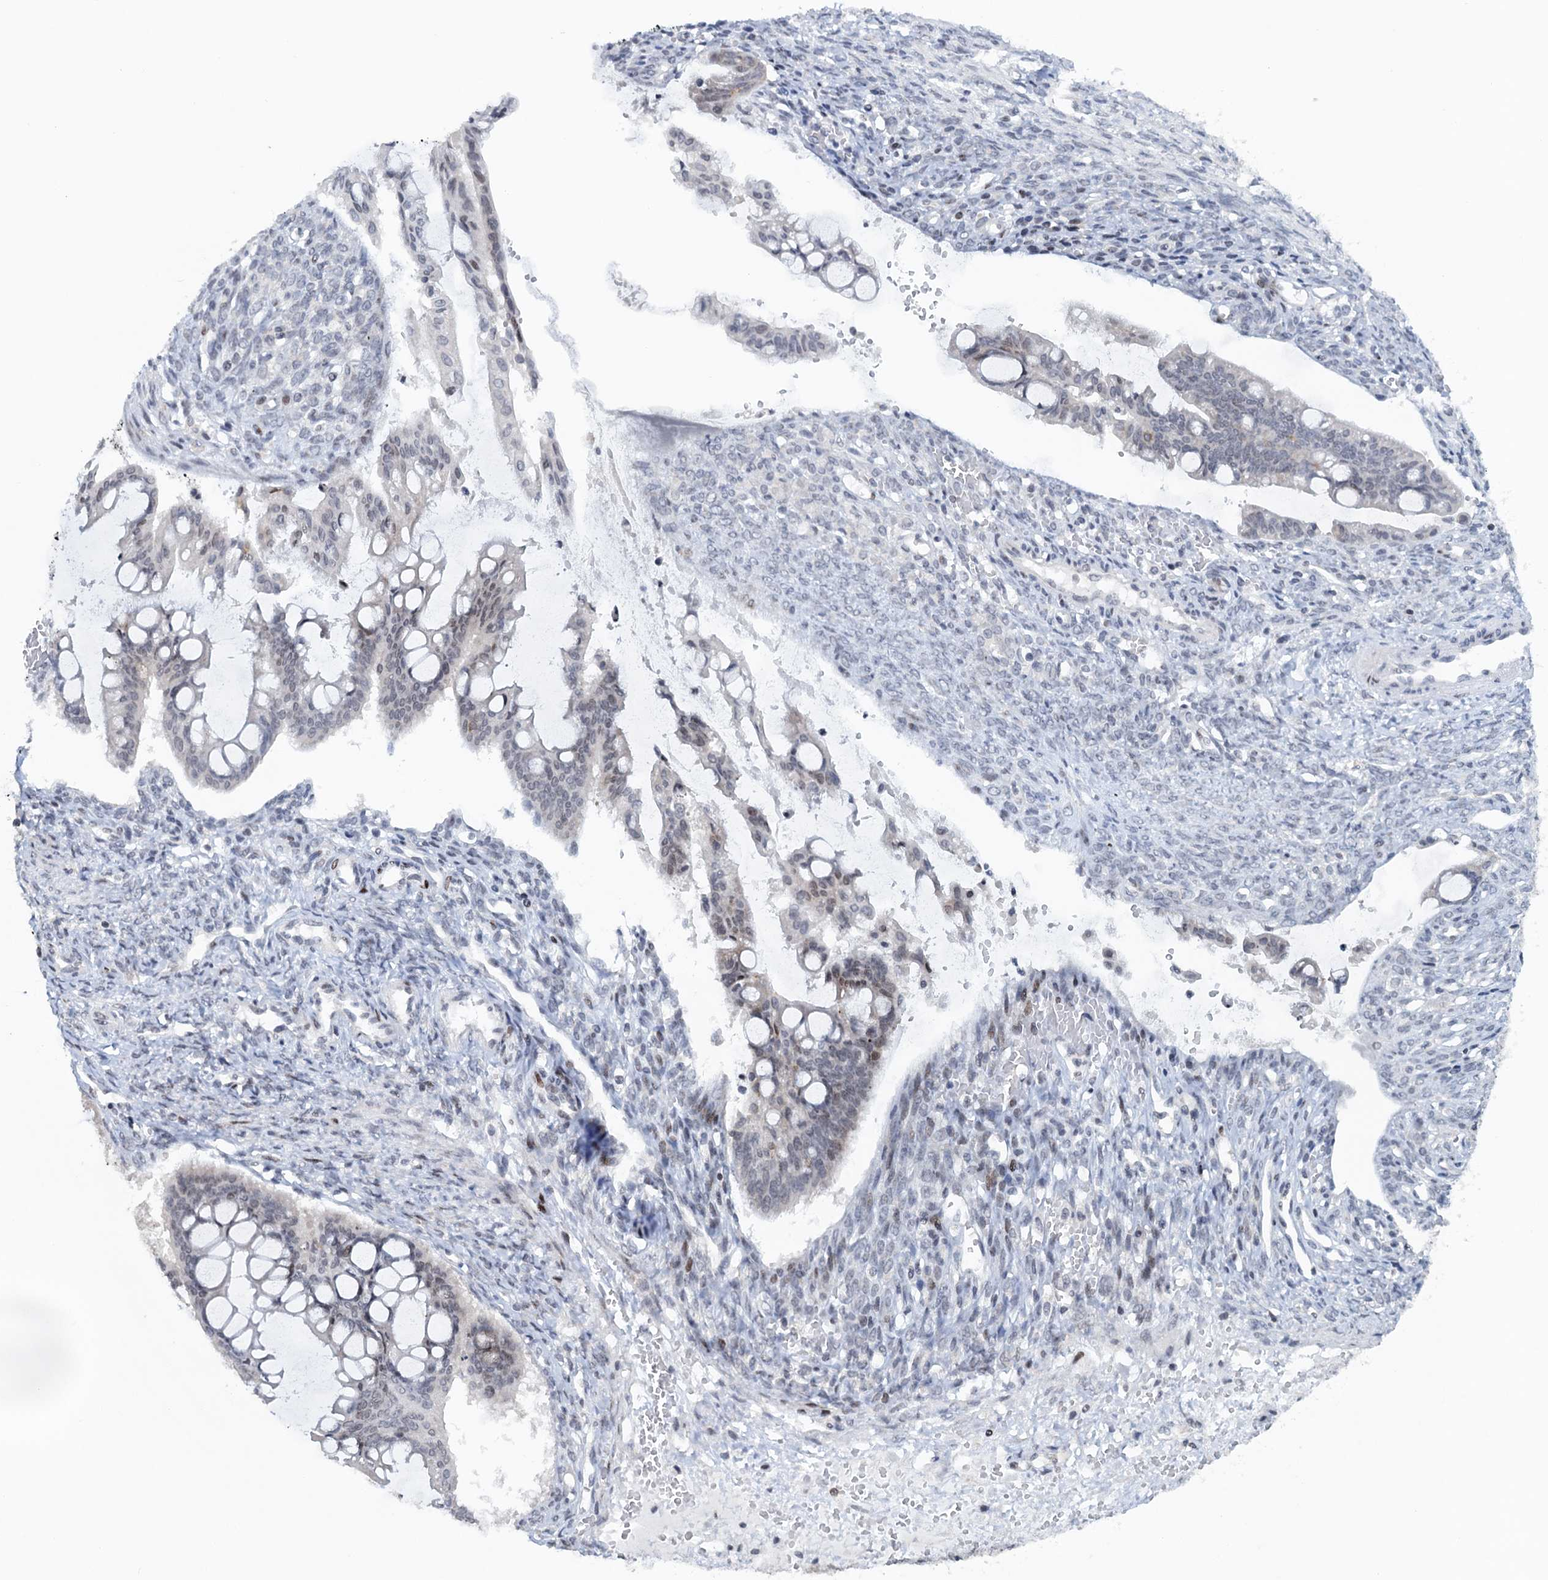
{"staining": {"intensity": "negative", "quantity": "none", "location": "none"}, "tissue": "ovarian cancer", "cell_type": "Tumor cells", "image_type": "cancer", "snomed": [{"axis": "morphology", "description": "Cystadenocarcinoma, mucinous, NOS"}, {"axis": "topography", "description": "Ovary"}], "caption": "High magnification brightfield microscopy of ovarian mucinous cystadenocarcinoma stained with DAB (brown) and counterstained with hematoxylin (blue): tumor cells show no significant expression.", "gene": "FYB1", "patient": {"sex": "female", "age": 73}}